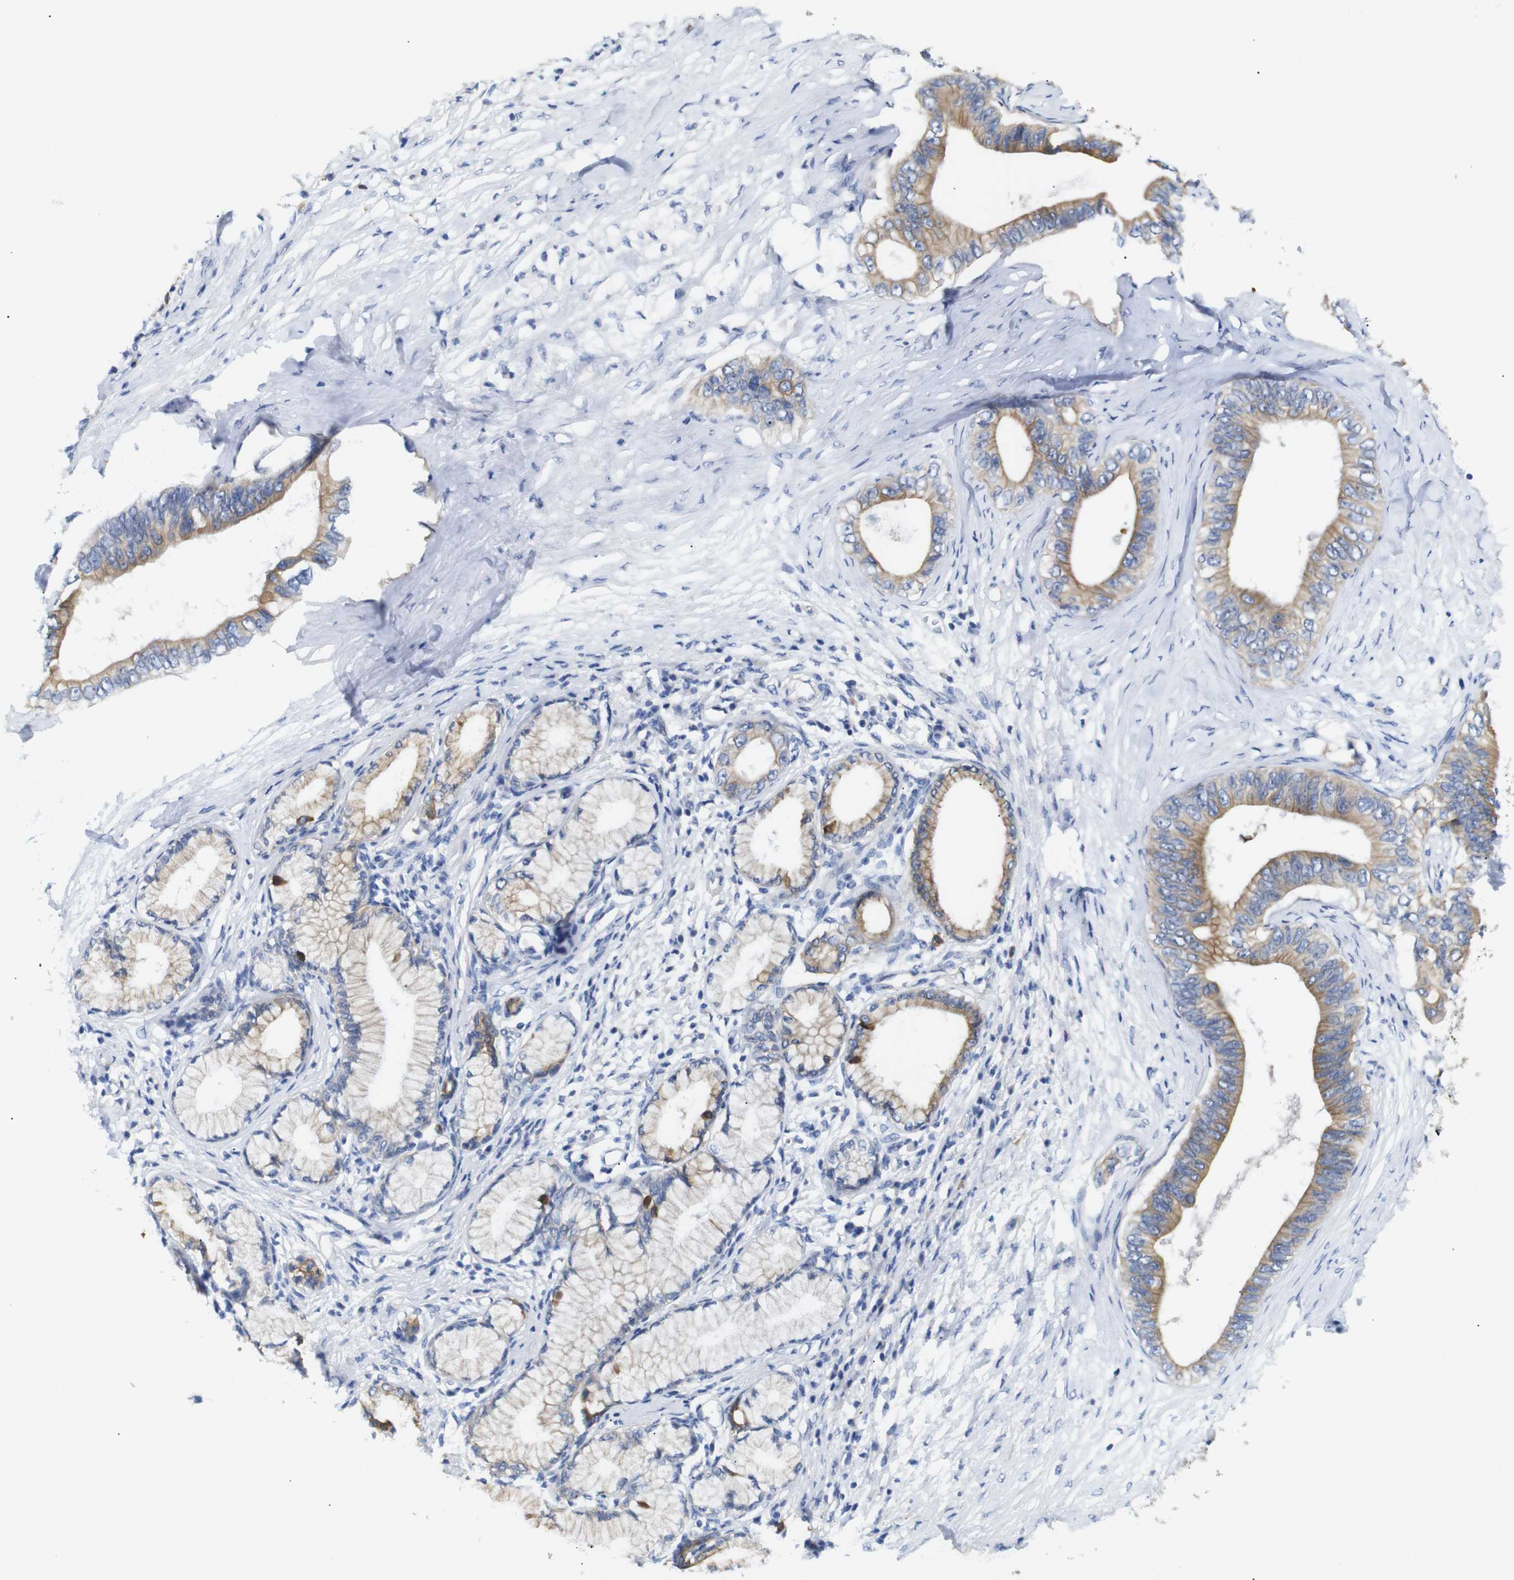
{"staining": {"intensity": "moderate", "quantity": ">75%", "location": "cytoplasmic/membranous"}, "tissue": "pancreatic cancer", "cell_type": "Tumor cells", "image_type": "cancer", "snomed": [{"axis": "morphology", "description": "Adenocarcinoma, NOS"}, {"axis": "topography", "description": "Pancreas"}], "caption": "Immunohistochemistry (IHC) of human pancreatic adenocarcinoma displays medium levels of moderate cytoplasmic/membranous positivity in about >75% of tumor cells.", "gene": "ALOX15", "patient": {"sex": "male", "age": 77}}